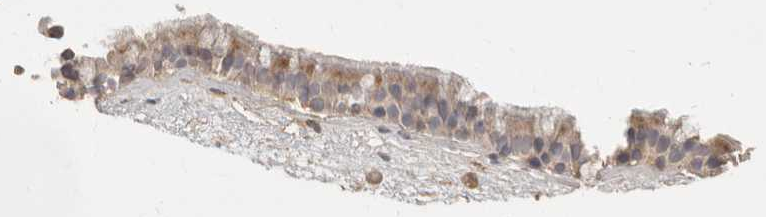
{"staining": {"intensity": "moderate", "quantity": "25%-75%", "location": "cytoplasmic/membranous"}, "tissue": "nasopharynx", "cell_type": "Respiratory epithelial cells", "image_type": "normal", "snomed": [{"axis": "morphology", "description": "Normal tissue, NOS"}, {"axis": "morphology", "description": "Inflammation, NOS"}, {"axis": "topography", "description": "Nasopharynx"}], "caption": "A medium amount of moderate cytoplasmic/membranous expression is appreciated in about 25%-75% of respiratory epithelial cells in benign nasopharynx.", "gene": "NECAP2", "patient": {"sex": "male", "age": 48}}